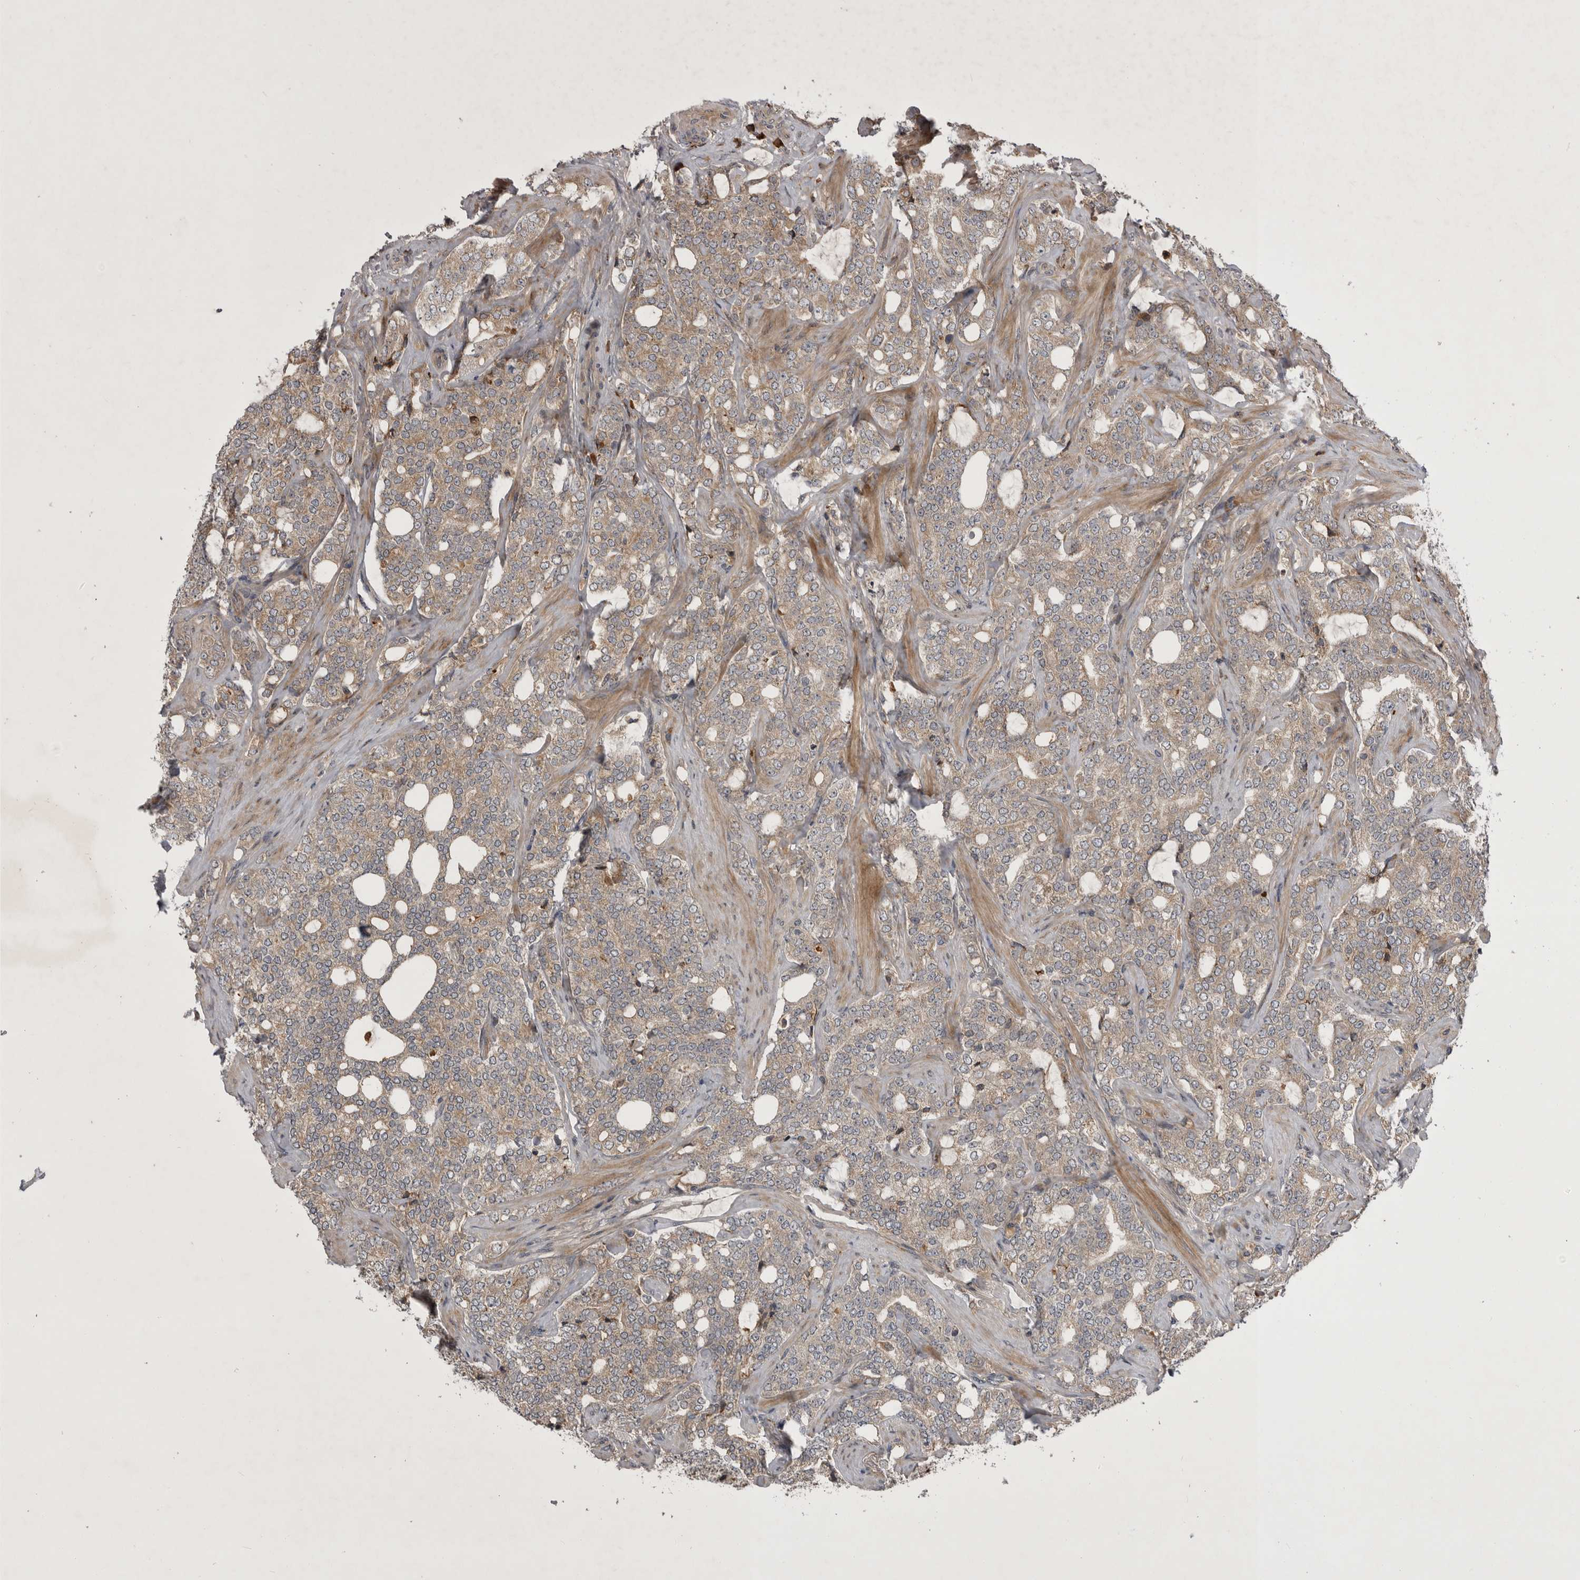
{"staining": {"intensity": "weak", "quantity": ">75%", "location": "cytoplasmic/membranous"}, "tissue": "prostate cancer", "cell_type": "Tumor cells", "image_type": "cancer", "snomed": [{"axis": "morphology", "description": "Adenocarcinoma, High grade"}, {"axis": "topography", "description": "Prostate"}], "caption": "Prostate cancer (high-grade adenocarcinoma) stained for a protein (brown) displays weak cytoplasmic/membranous positive positivity in about >75% of tumor cells.", "gene": "RAB3GAP2", "patient": {"sex": "male", "age": 64}}